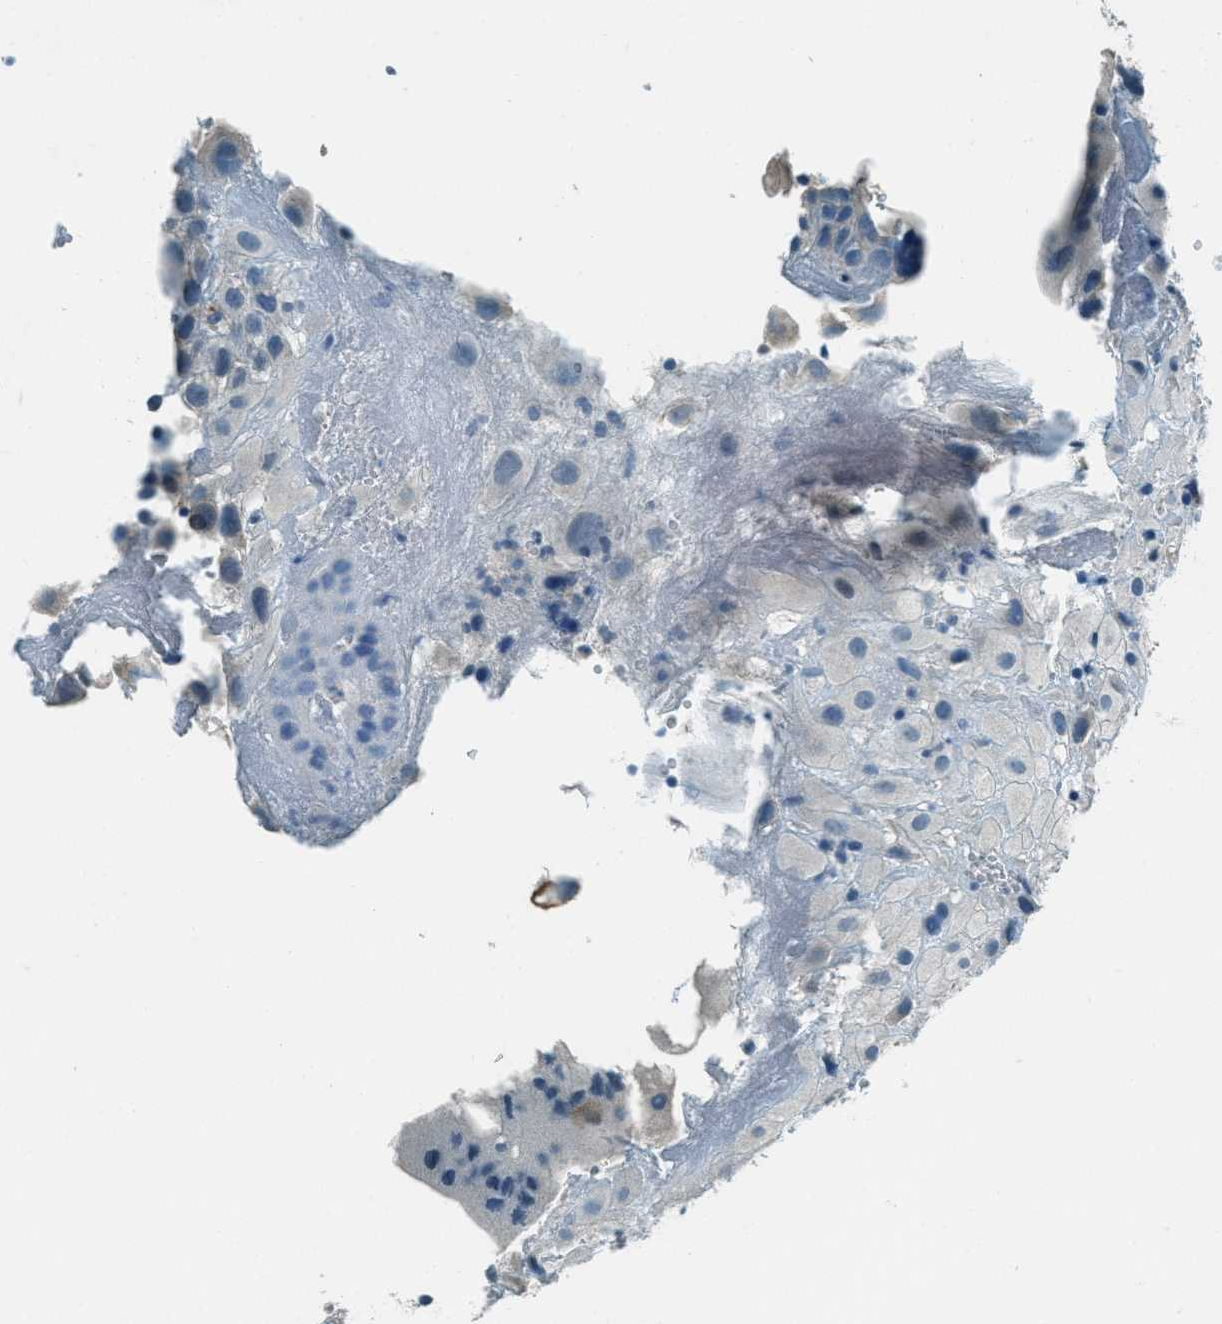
{"staining": {"intensity": "negative", "quantity": "none", "location": "none"}, "tissue": "placenta", "cell_type": "Decidual cells", "image_type": "normal", "snomed": [{"axis": "morphology", "description": "Normal tissue, NOS"}, {"axis": "topography", "description": "Placenta"}], "caption": "Immunohistochemical staining of unremarkable placenta displays no significant expression in decidual cells.", "gene": "MSLN", "patient": {"sex": "female", "age": 18}}